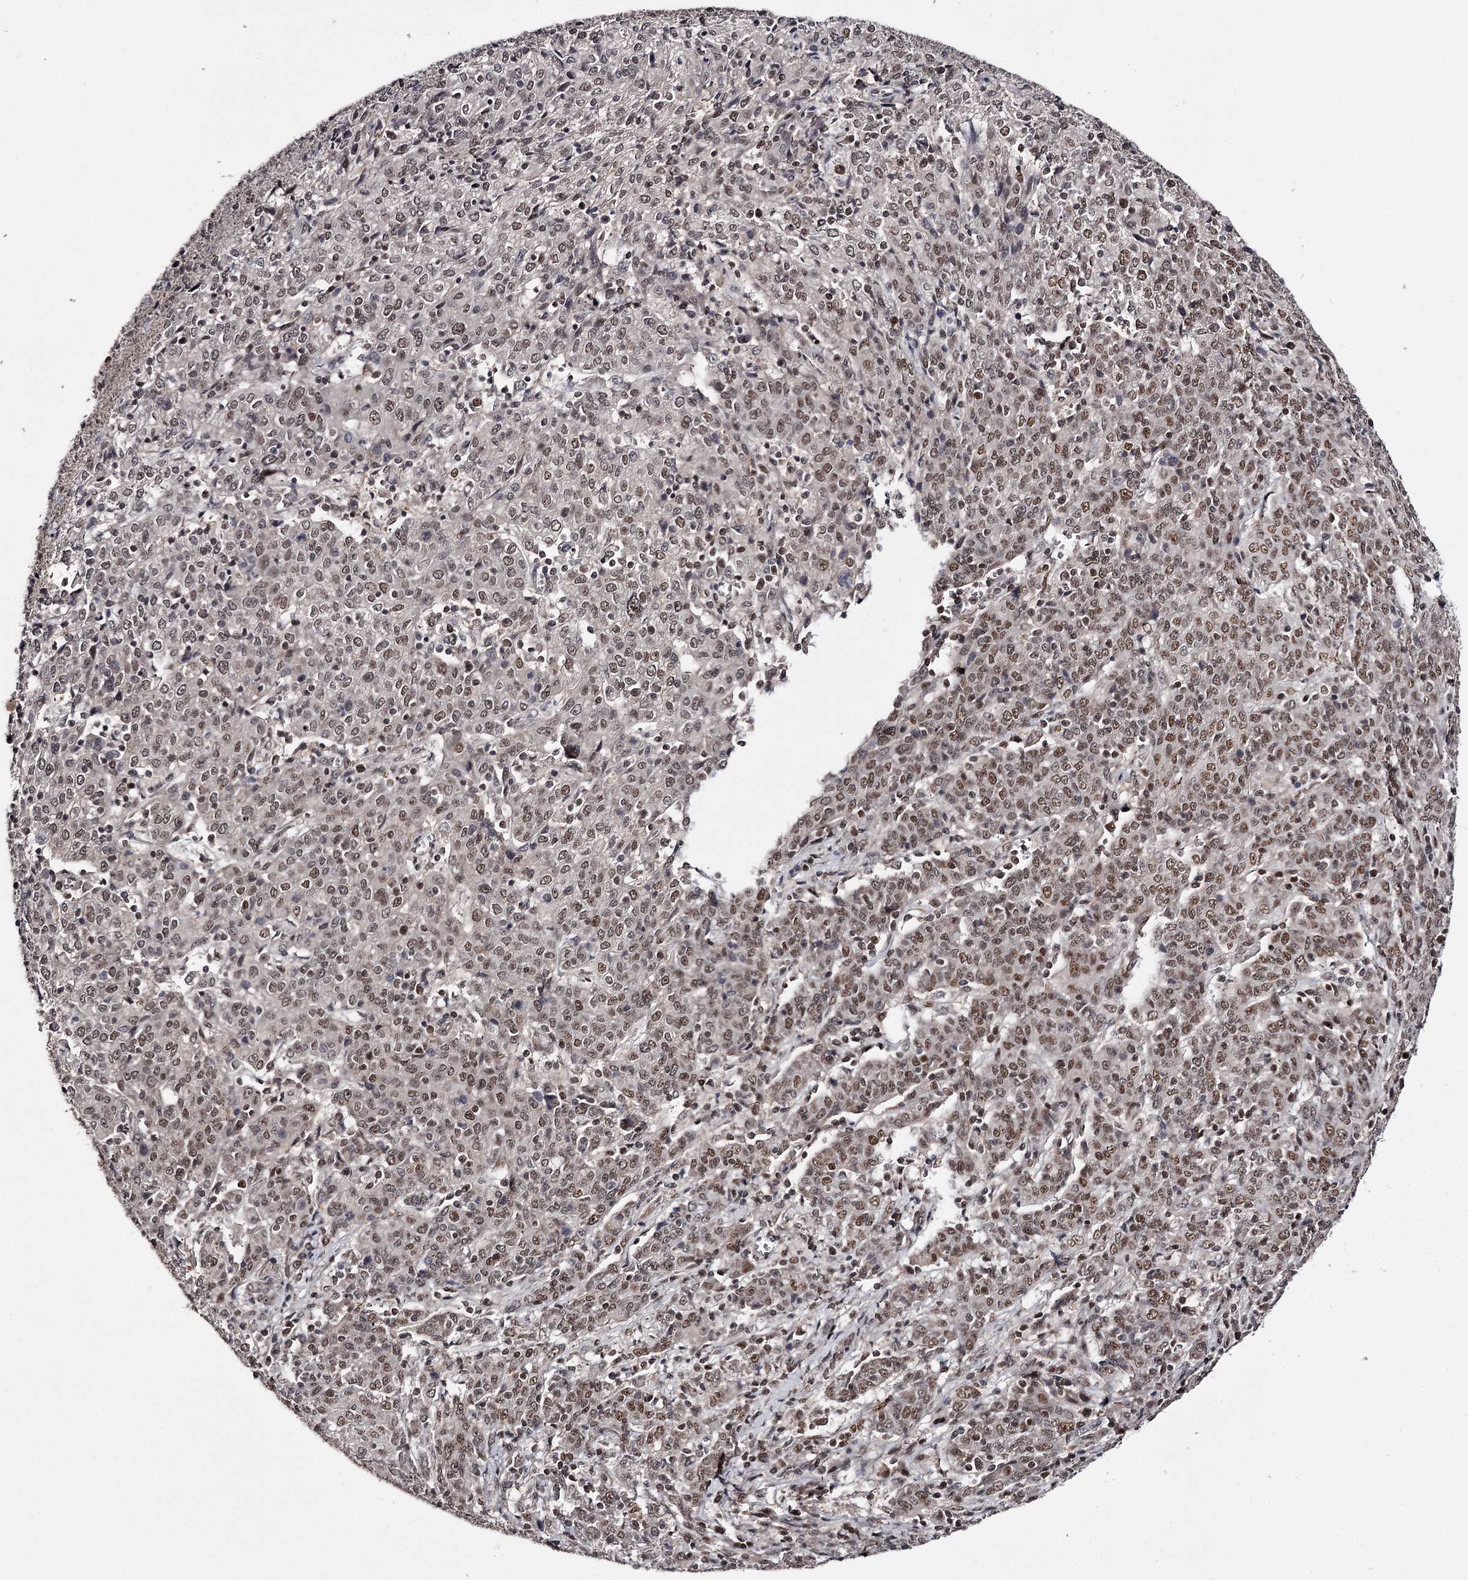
{"staining": {"intensity": "moderate", "quantity": ">75%", "location": "nuclear"}, "tissue": "cervical cancer", "cell_type": "Tumor cells", "image_type": "cancer", "snomed": [{"axis": "morphology", "description": "Squamous cell carcinoma, NOS"}, {"axis": "topography", "description": "Cervix"}], "caption": "Moderate nuclear protein positivity is identified in approximately >75% of tumor cells in cervical squamous cell carcinoma. The protein is shown in brown color, while the nuclei are stained blue.", "gene": "TTC33", "patient": {"sex": "female", "age": 67}}